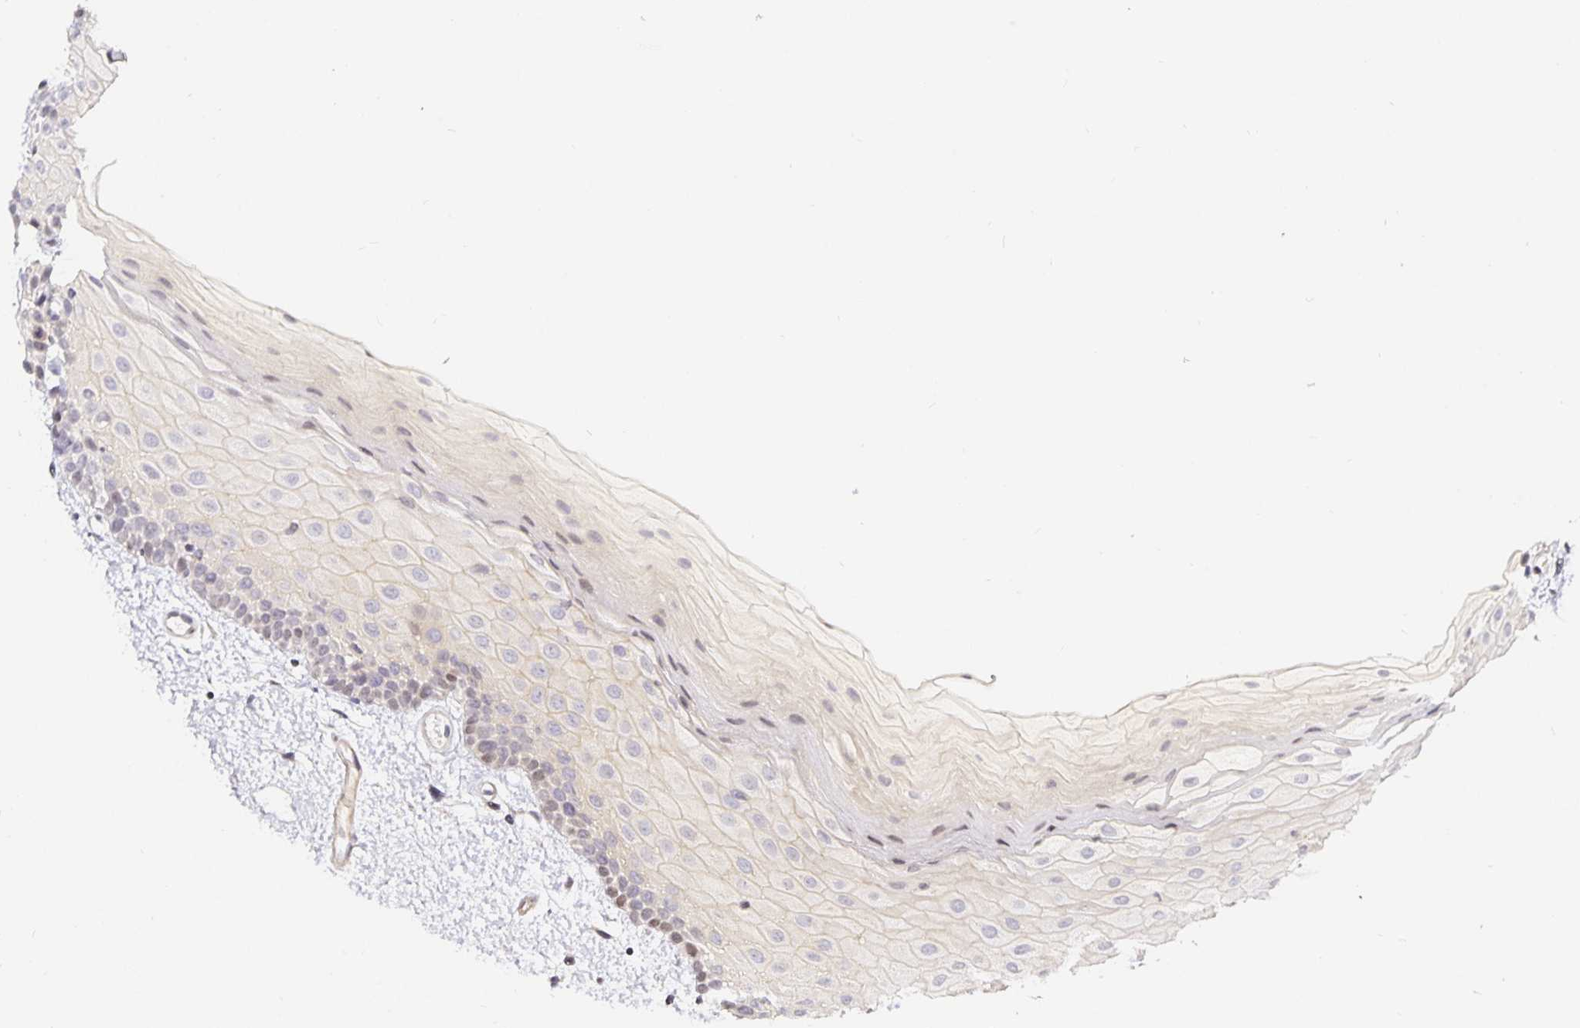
{"staining": {"intensity": "weak", "quantity": "25%-75%", "location": "nuclear"}, "tissue": "oral mucosa", "cell_type": "Squamous epithelial cells", "image_type": "normal", "snomed": [{"axis": "morphology", "description": "Normal tissue, NOS"}, {"axis": "topography", "description": "Oral tissue"}], "caption": "Immunohistochemical staining of unremarkable oral mucosa exhibits weak nuclear protein expression in approximately 25%-75% of squamous epithelial cells.", "gene": "TJP3", "patient": {"sex": "female", "age": 82}}